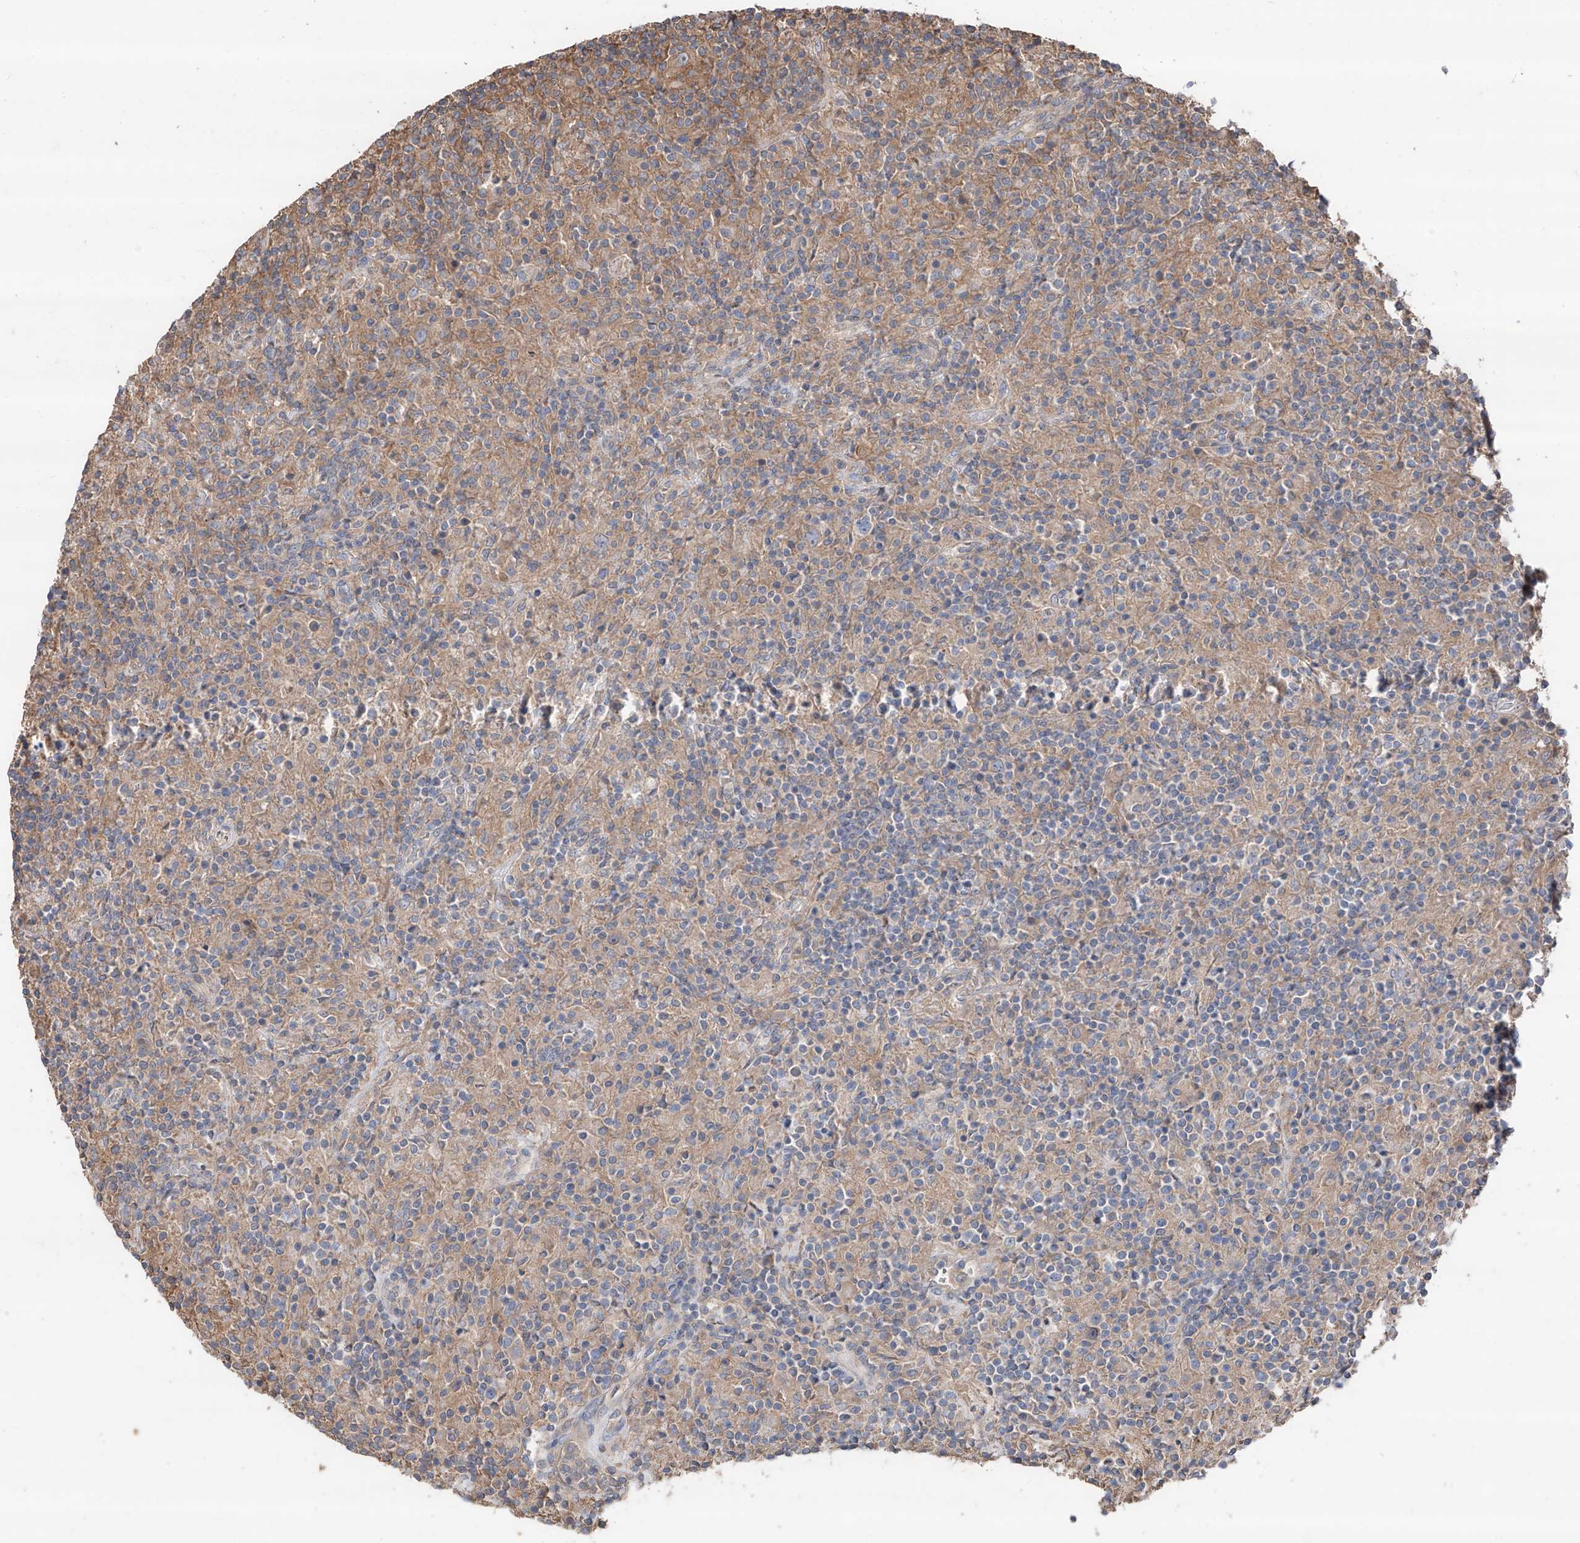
{"staining": {"intensity": "negative", "quantity": "none", "location": "none"}, "tissue": "lymphoma", "cell_type": "Tumor cells", "image_type": "cancer", "snomed": [{"axis": "morphology", "description": "Hodgkin's disease, NOS"}, {"axis": "topography", "description": "Lymph node"}], "caption": "A histopathology image of Hodgkin's disease stained for a protein displays no brown staining in tumor cells.", "gene": "EDN1", "patient": {"sex": "male", "age": 70}}